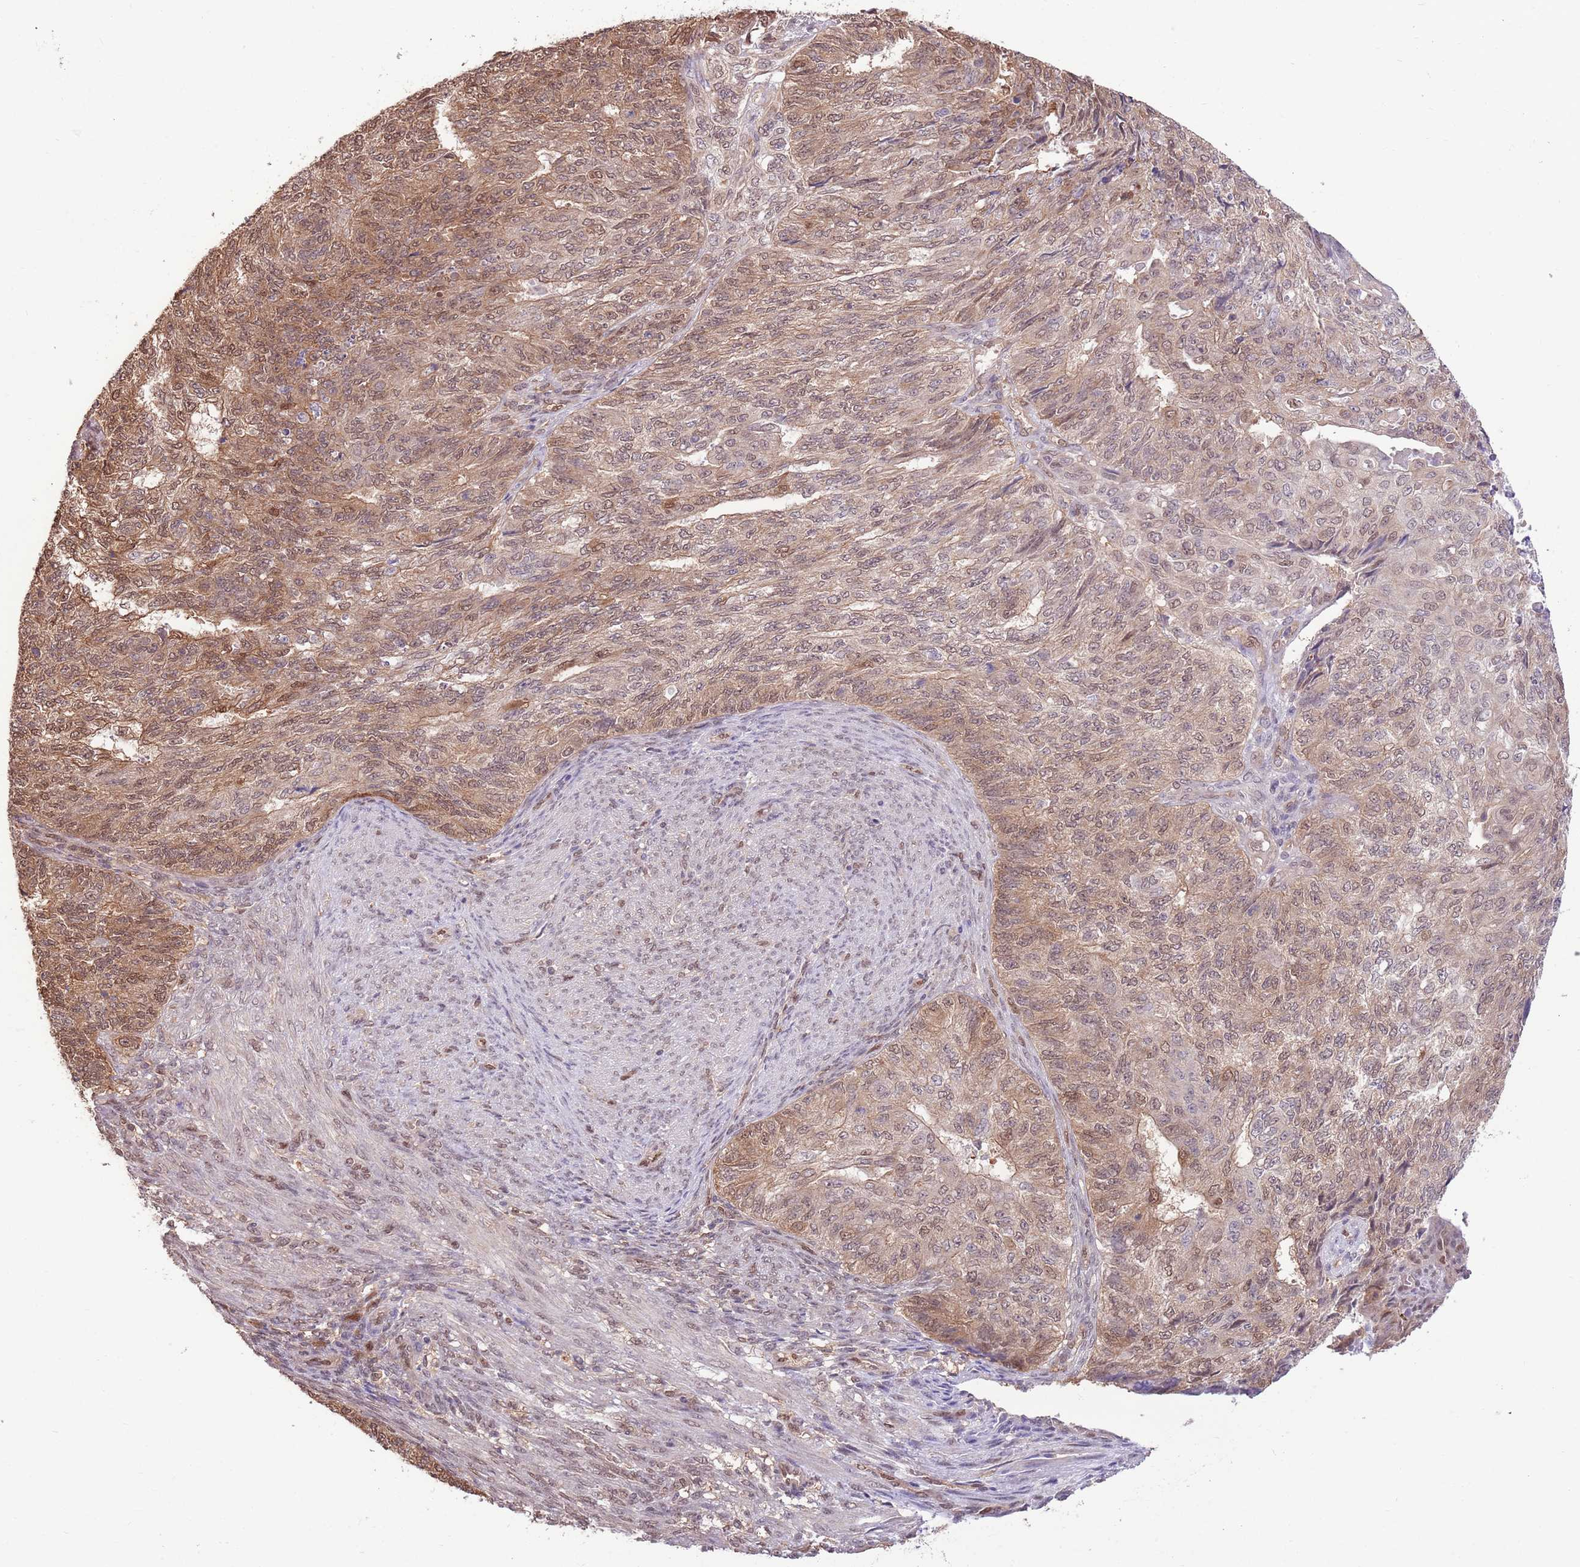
{"staining": {"intensity": "moderate", "quantity": "25%-75%", "location": "cytoplasmic/membranous,nuclear"}, "tissue": "endometrial cancer", "cell_type": "Tumor cells", "image_type": "cancer", "snomed": [{"axis": "morphology", "description": "Adenocarcinoma, NOS"}, {"axis": "topography", "description": "Endometrium"}], "caption": "A brown stain labels moderate cytoplasmic/membranous and nuclear expression of a protein in human adenocarcinoma (endometrial) tumor cells. Using DAB (3,3'-diaminobenzidine) (brown) and hematoxylin (blue) stains, captured at high magnification using brightfield microscopy.", "gene": "NSFL1C", "patient": {"sex": "female", "age": 32}}